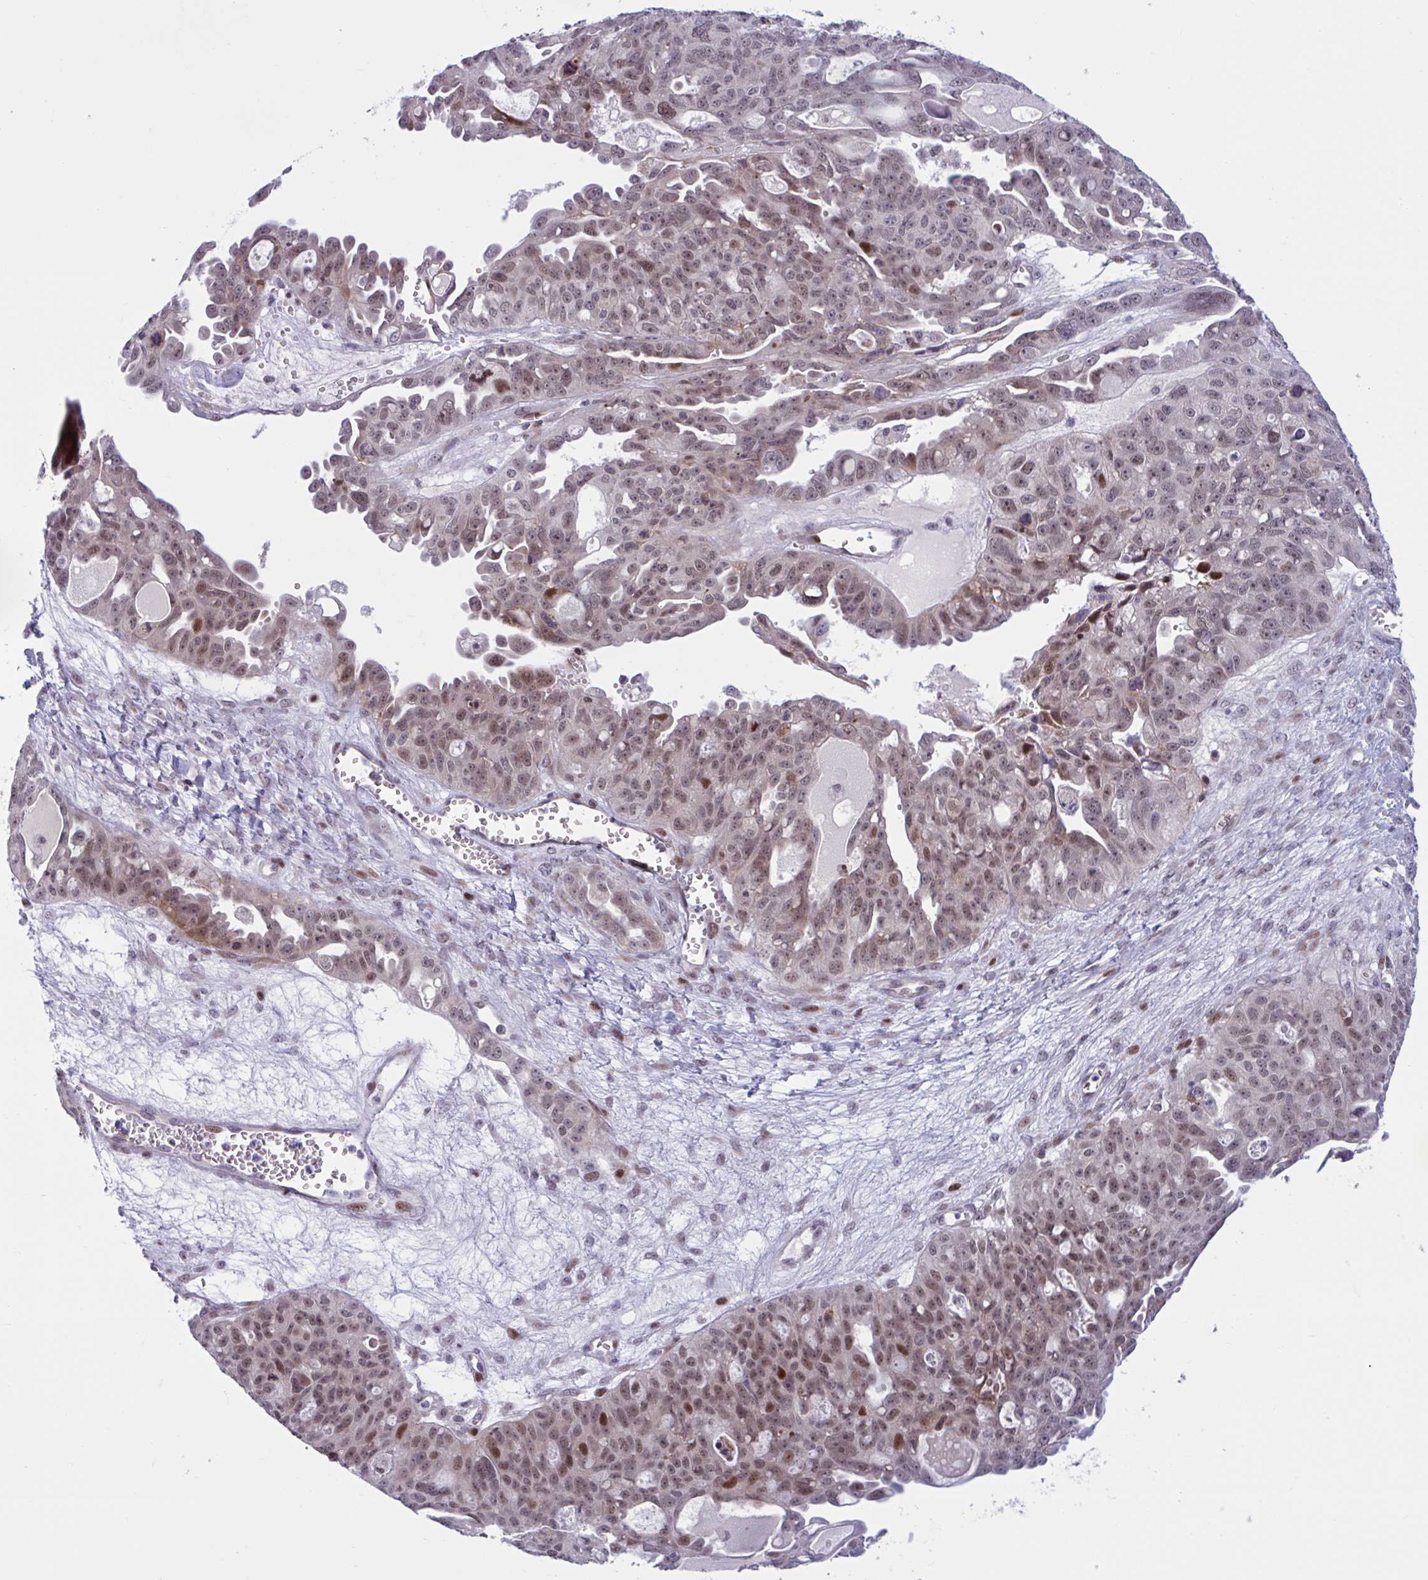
{"staining": {"intensity": "moderate", "quantity": ">75%", "location": "nuclear"}, "tissue": "ovarian cancer", "cell_type": "Tumor cells", "image_type": "cancer", "snomed": [{"axis": "morphology", "description": "Carcinoma, endometroid"}, {"axis": "topography", "description": "Ovary"}], "caption": "Immunohistochemistry (IHC) (DAB) staining of ovarian cancer (endometroid carcinoma) shows moderate nuclear protein staining in approximately >75% of tumor cells.", "gene": "RBL1", "patient": {"sex": "female", "age": 70}}